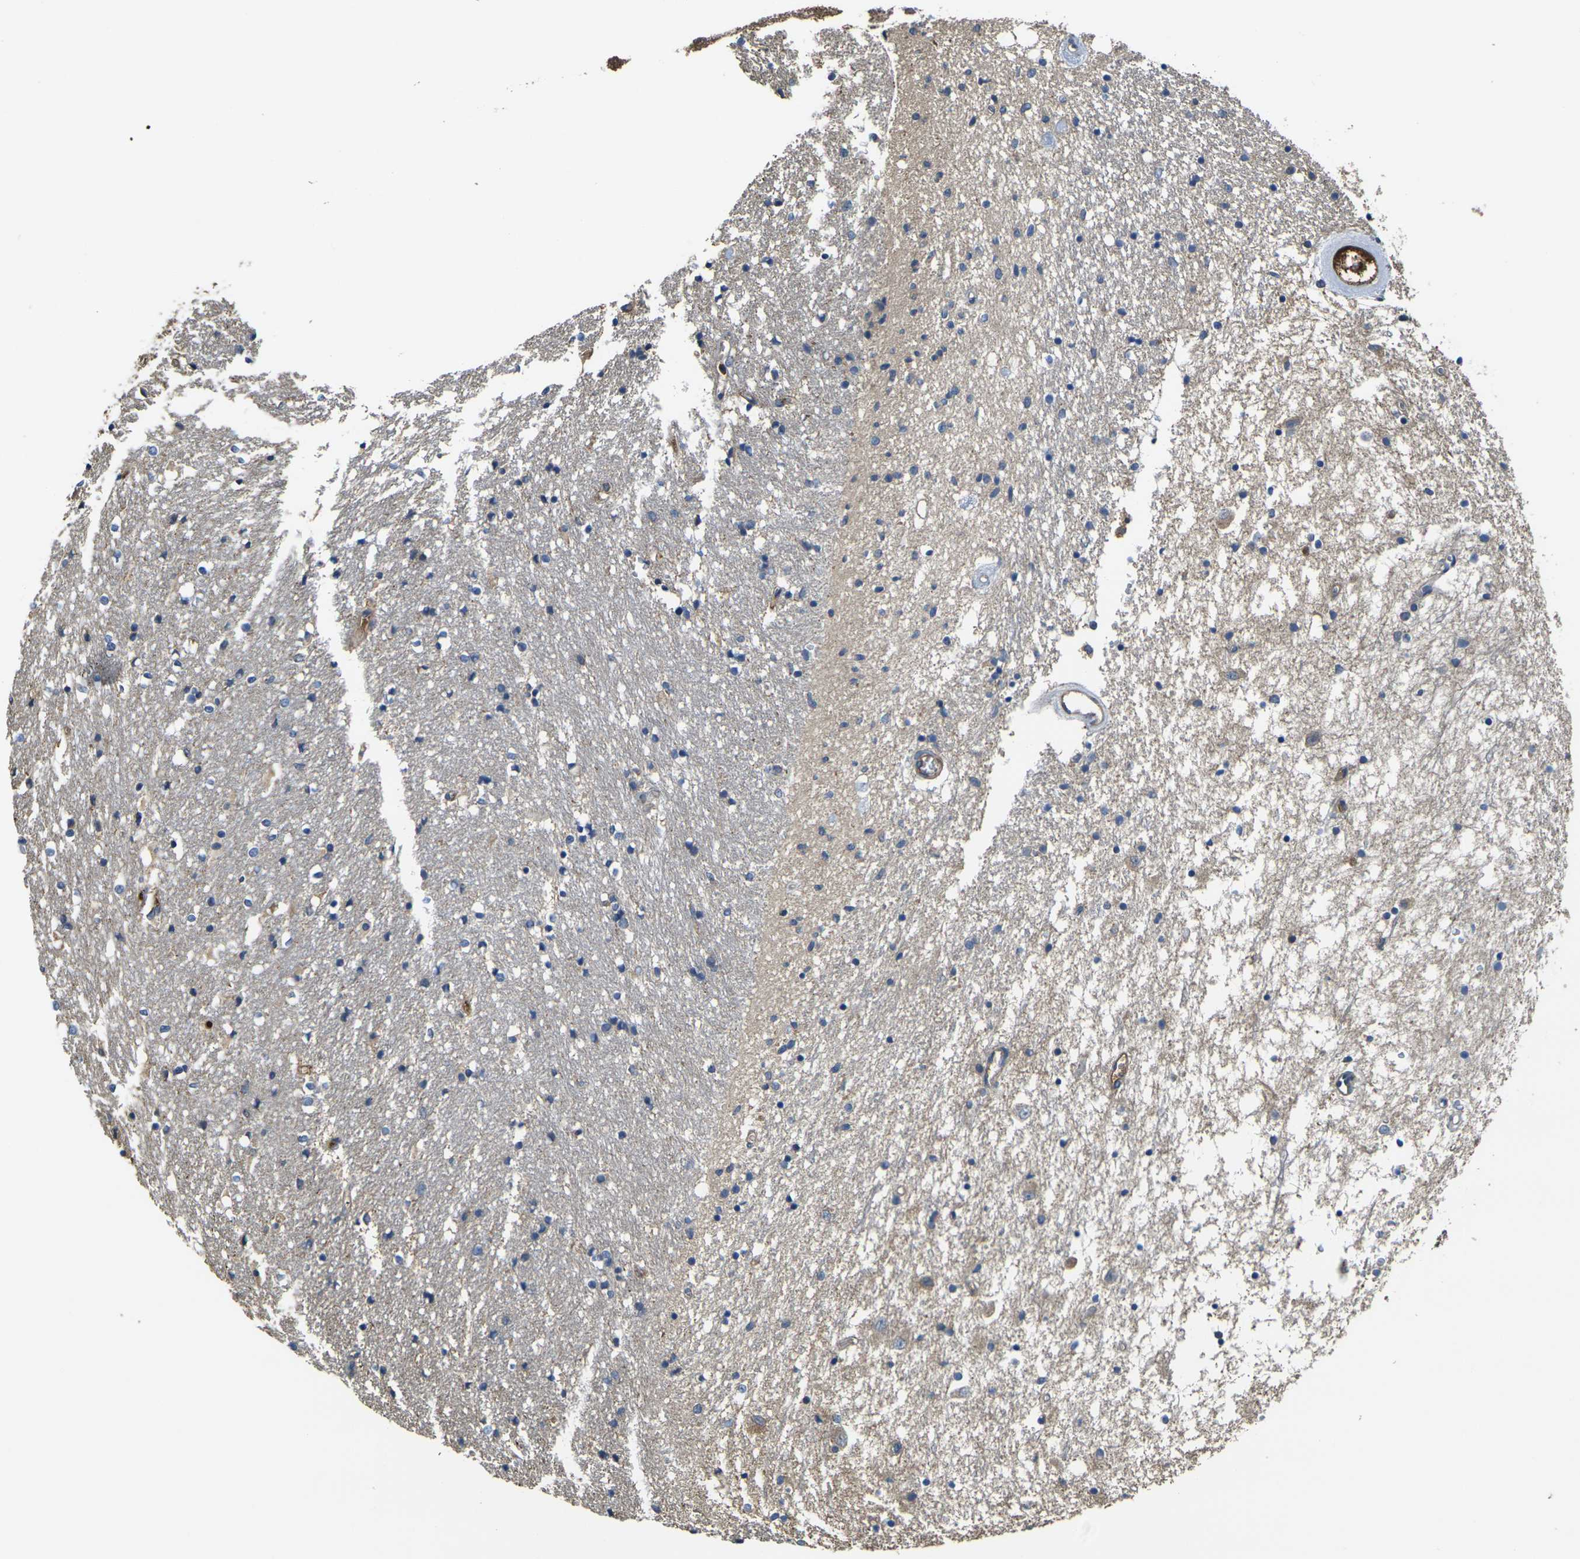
{"staining": {"intensity": "weak", "quantity": "<25%", "location": "cytoplasmic/membranous"}, "tissue": "caudate", "cell_type": "Glial cells", "image_type": "normal", "snomed": [{"axis": "morphology", "description": "Normal tissue, NOS"}, {"axis": "topography", "description": "Lateral ventricle wall"}], "caption": "A histopathology image of caudate stained for a protein exhibits no brown staining in glial cells.", "gene": "HSPG2", "patient": {"sex": "female", "age": 54}}